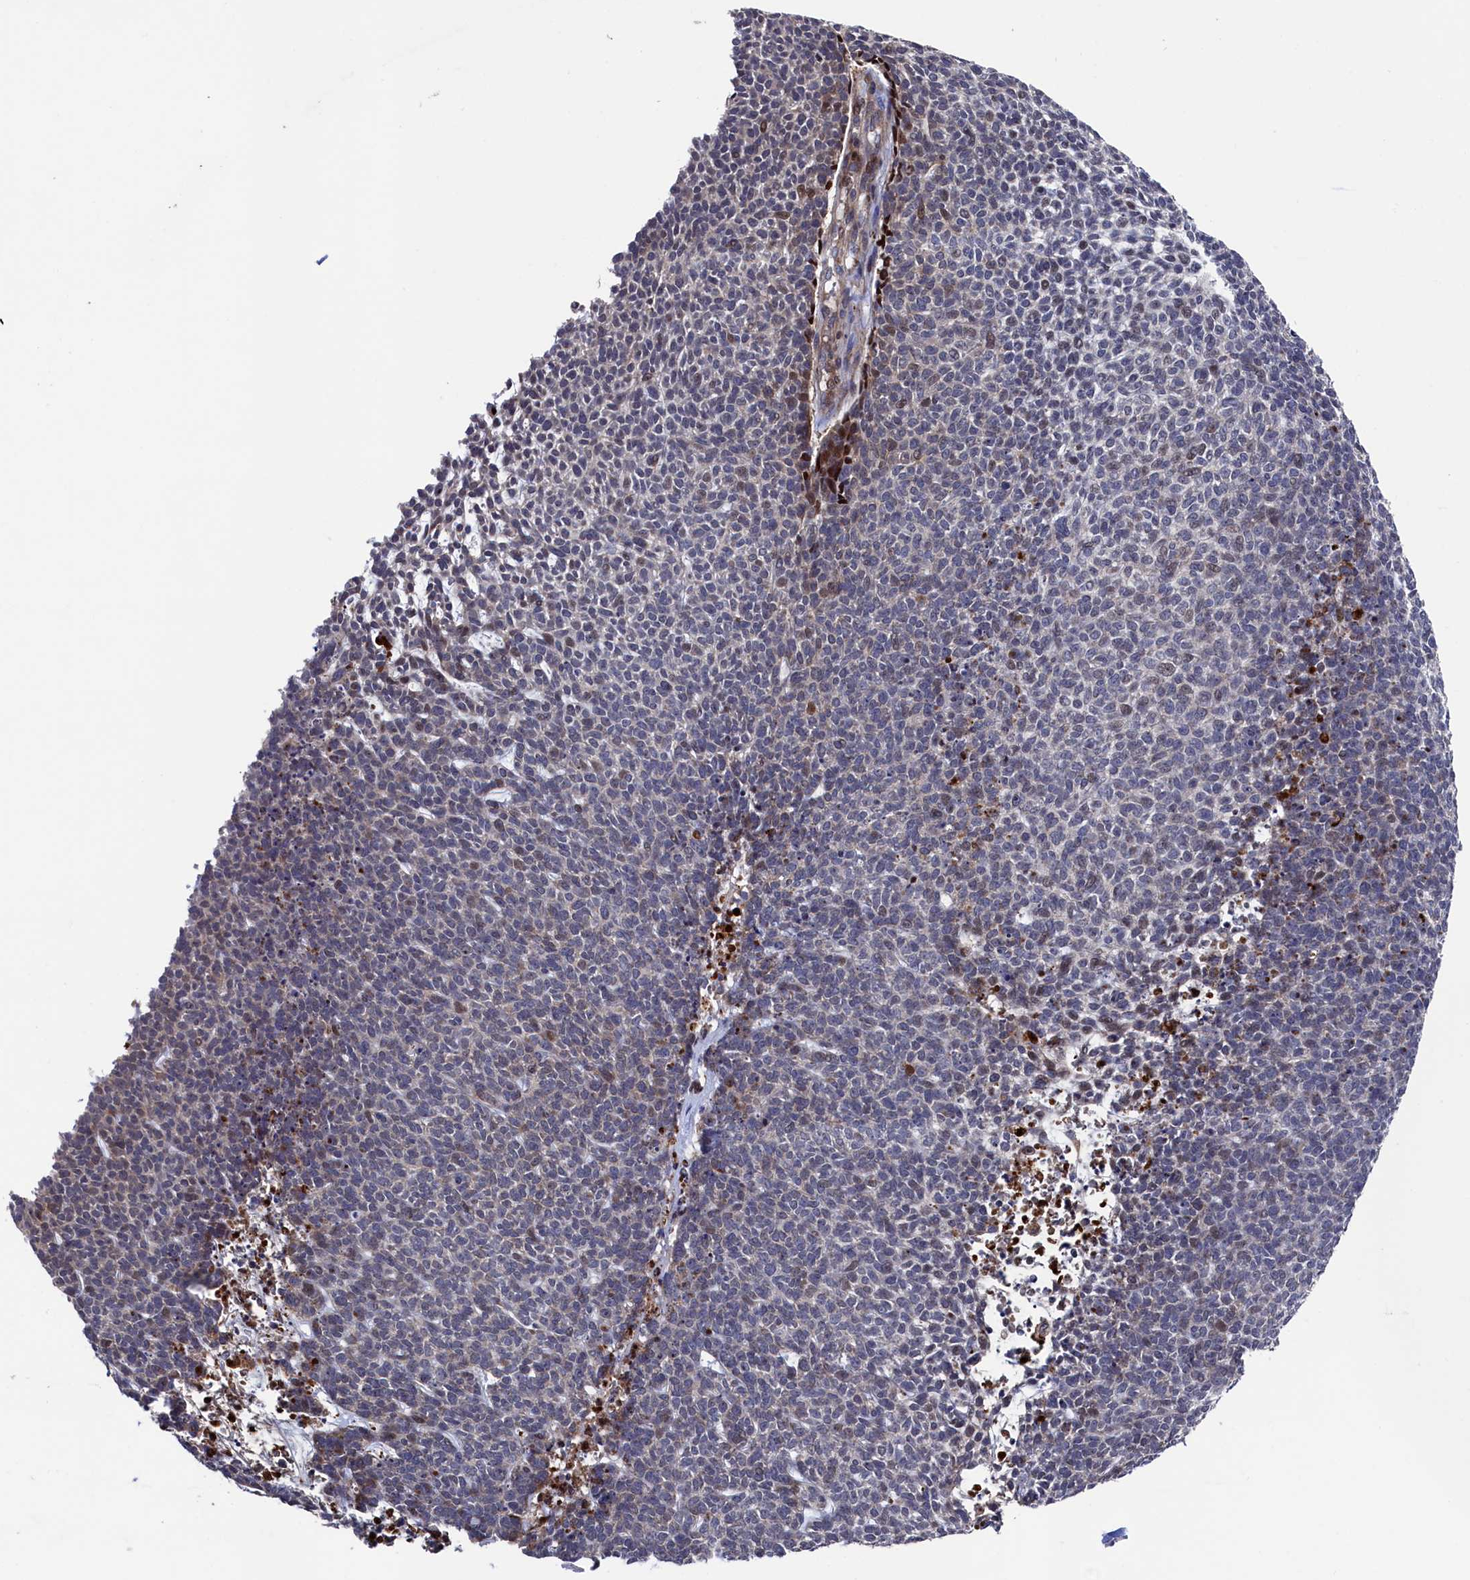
{"staining": {"intensity": "weak", "quantity": "<25%", "location": "nuclear"}, "tissue": "skin cancer", "cell_type": "Tumor cells", "image_type": "cancer", "snomed": [{"axis": "morphology", "description": "Basal cell carcinoma"}, {"axis": "topography", "description": "Skin"}], "caption": "Immunohistochemical staining of basal cell carcinoma (skin) exhibits no significant expression in tumor cells.", "gene": "ZNF891", "patient": {"sex": "female", "age": 84}}